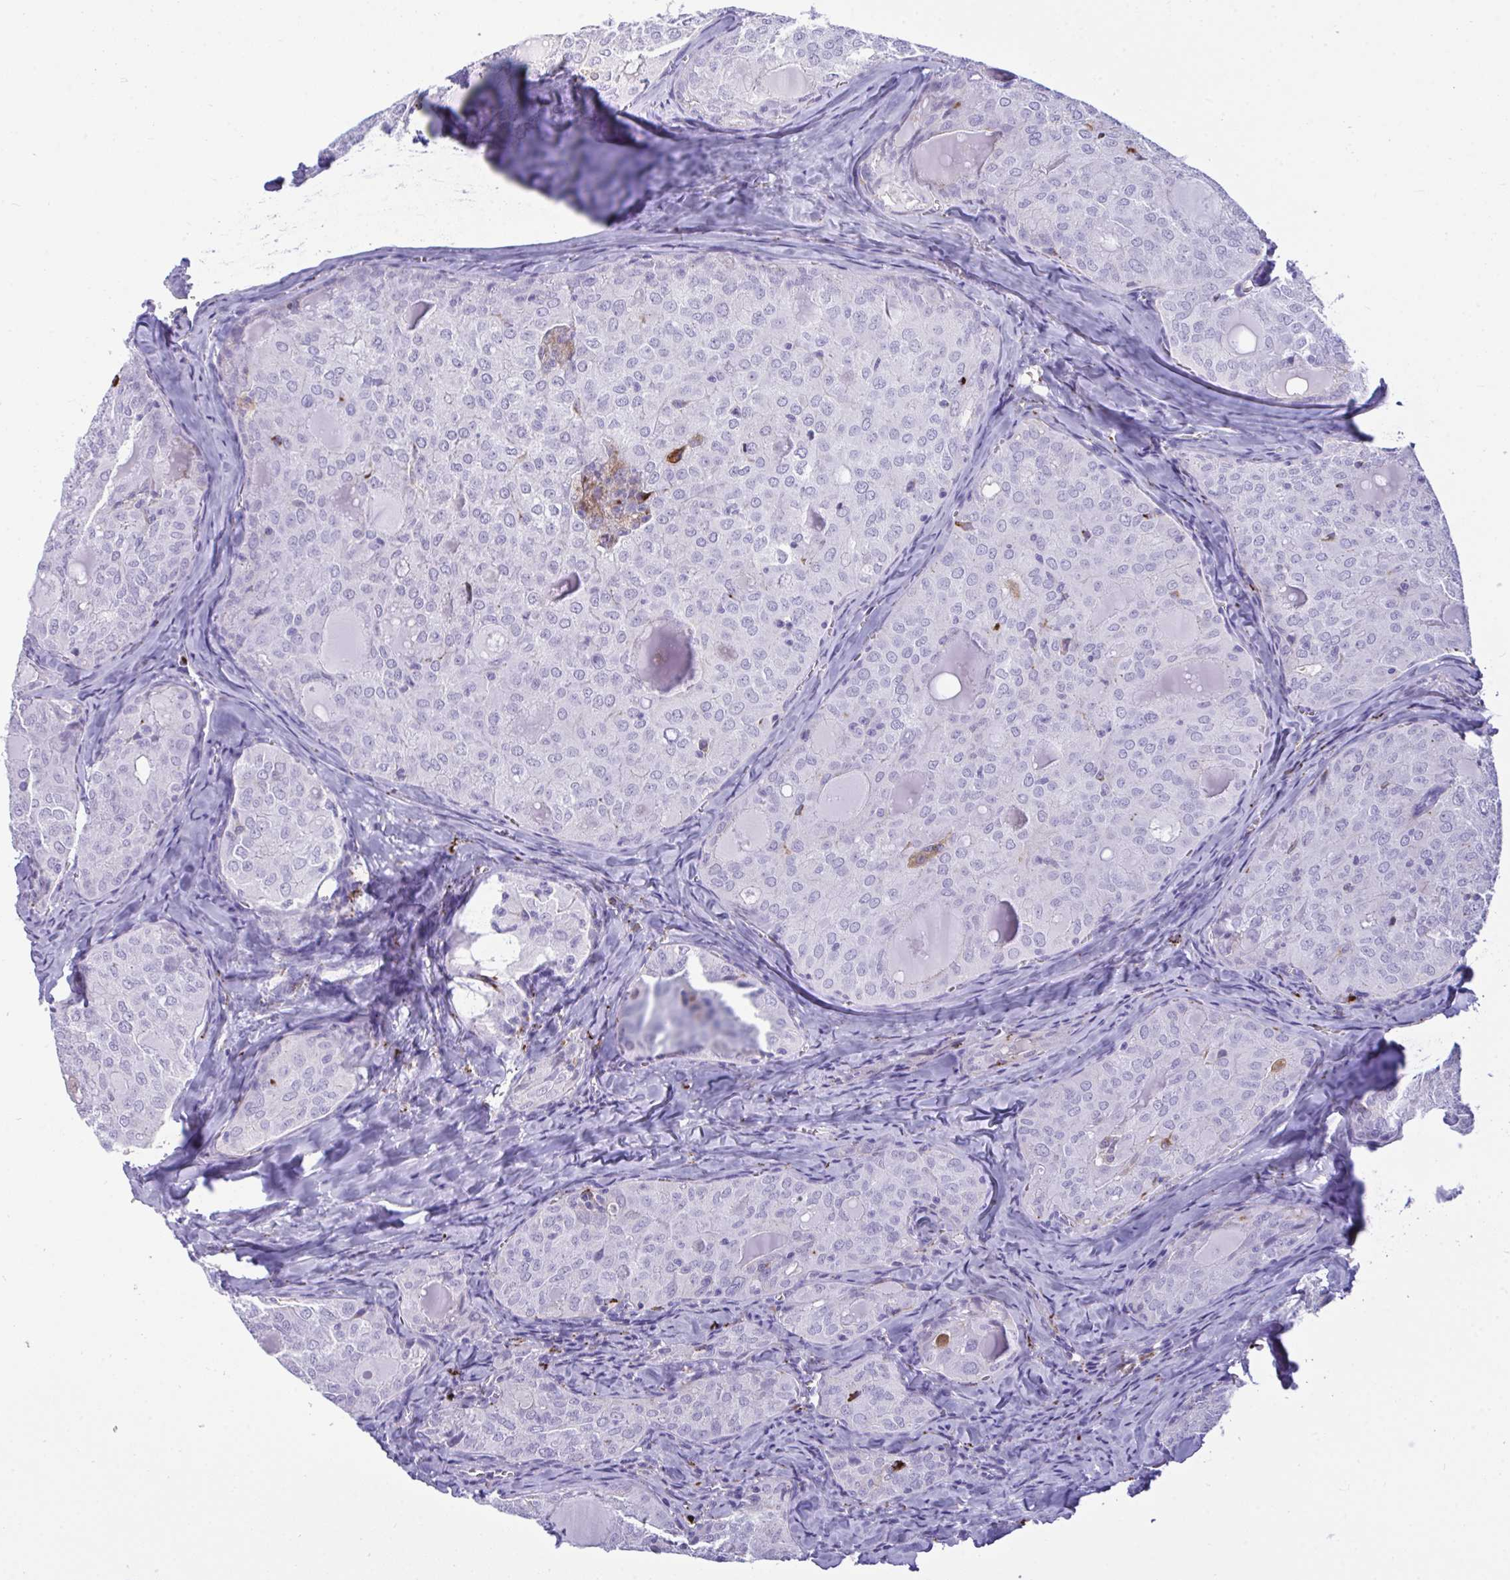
{"staining": {"intensity": "negative", "quantity": "none", "location": "none"}, "tissue": "thyroid cancer", "cell_type": "Tumor cells", "image_type": "cancer", "snomed": [{"axis": "morphology", "description": "Follicular adenoma carcinoma, NOS"}, {"axis": "topography", "description": "Thyroid gland"}], "caption": "Photomicrograph shows no significant protein expression in tumor cells of thyroid follicular adenoma carcinoma. (DAB IHC with hematoxylin counter stain).", "gene": "CPVL", "patient": {"sex": "male", "age": 75}}